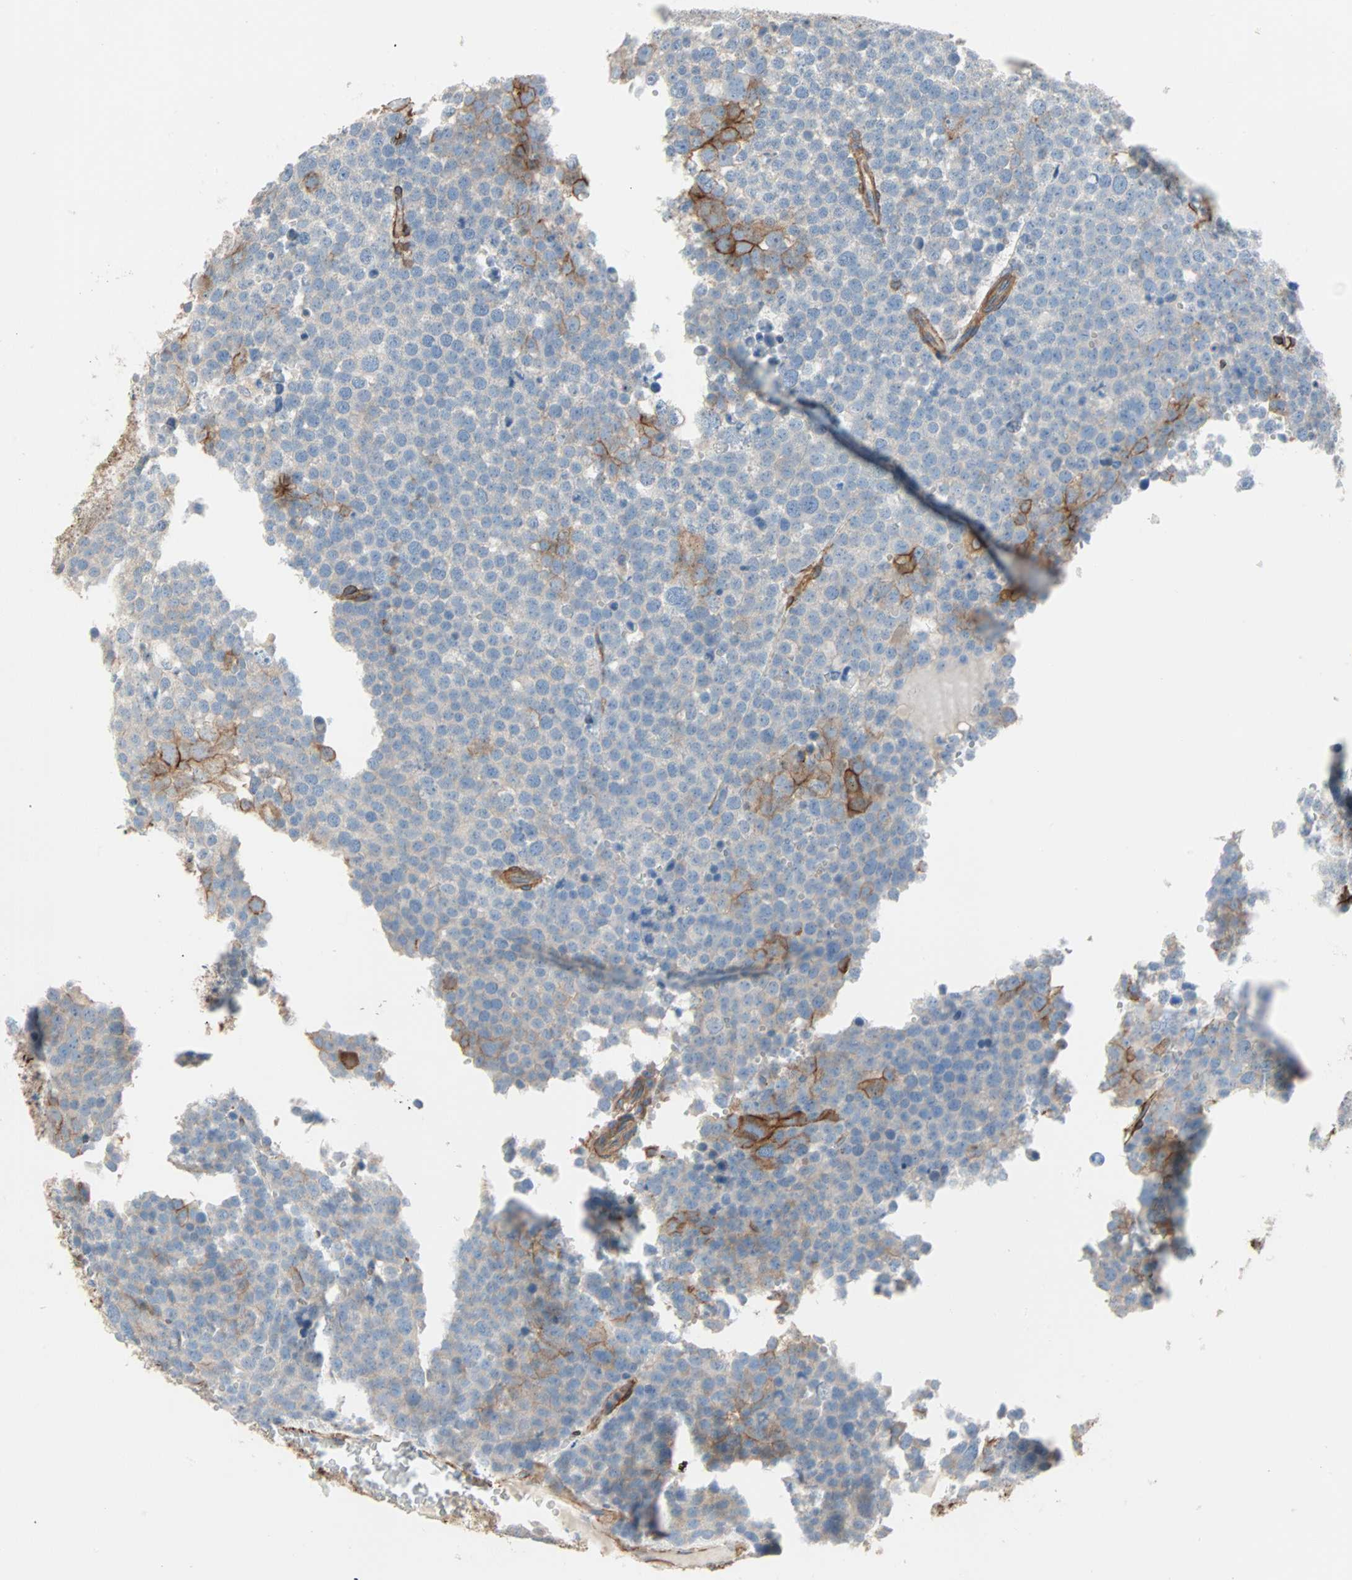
{"staining": {"intensity": "moderate", "quantity": "<25%", "location": "cytoplasmic/membranous"}, "tissue": "testis cancer", "cell_type": "Tumor cells", "image_type": "cancer", "snomed": [{"axis": "morphology", "description": "Seminoma, NOS"}, {"axis": "topography", "description": "Testis"}], "caption": "Tumor cells reveal low levels of moderate cytoplasmic/membranous positivity in approximately <25% of cells in seminoma (testis). (Brightfield microscopy of DAB IHC at high magnification).", "gene": "EPB41L2", "patient": {"sex": "male", "age": 71}}